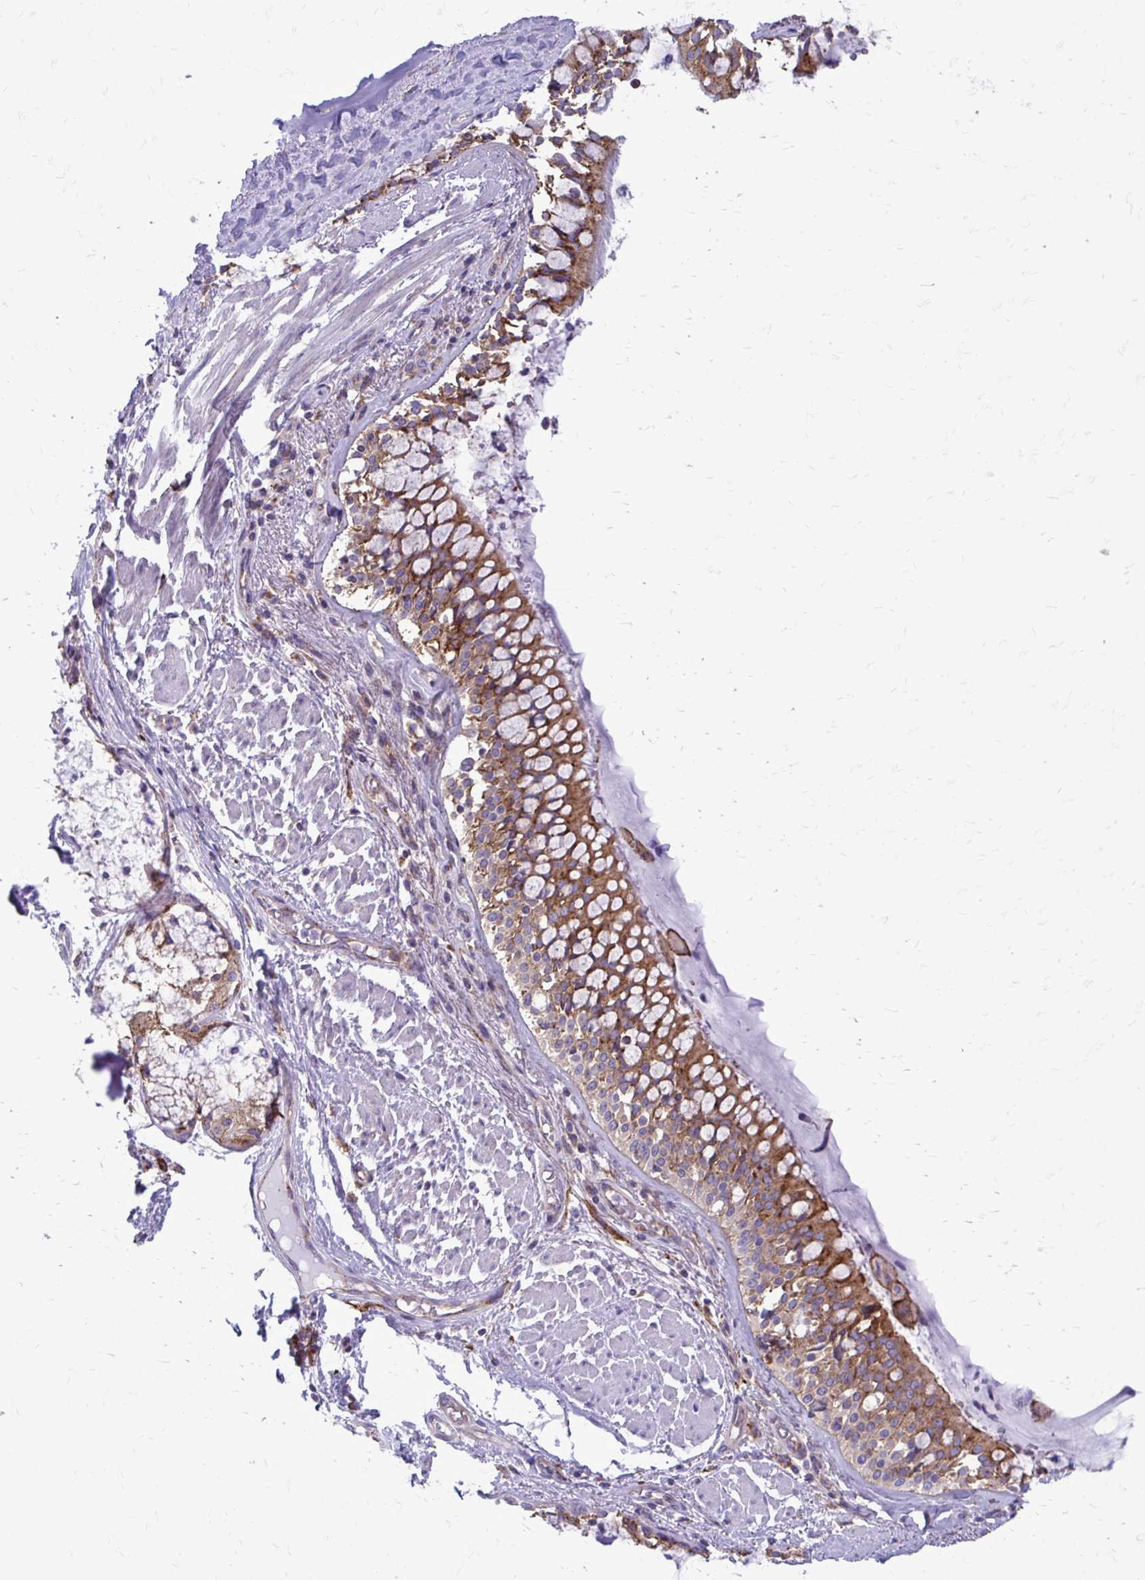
{"staining": {"intensity": "weak", "quantity": "<25%", "location": "cytoplasmic/membranous"}, "tissue": "soft tissue", "cell_type": "Chondrocytes", "image_type": "normal", "snomed": [{"axis": "morphology", "description": "Normal tissue, NOS"}, {"axis": "topography", "description": "Cartilage tissue"}, {"axis": "topography", "description": "Bronchus"}], "caption": "The immunohistochemistry histopathology image has no significant positivity in chondrocytes of soft tissue.", "gene": "CLTA", "patient": {"sex": "male", "age": 64}}